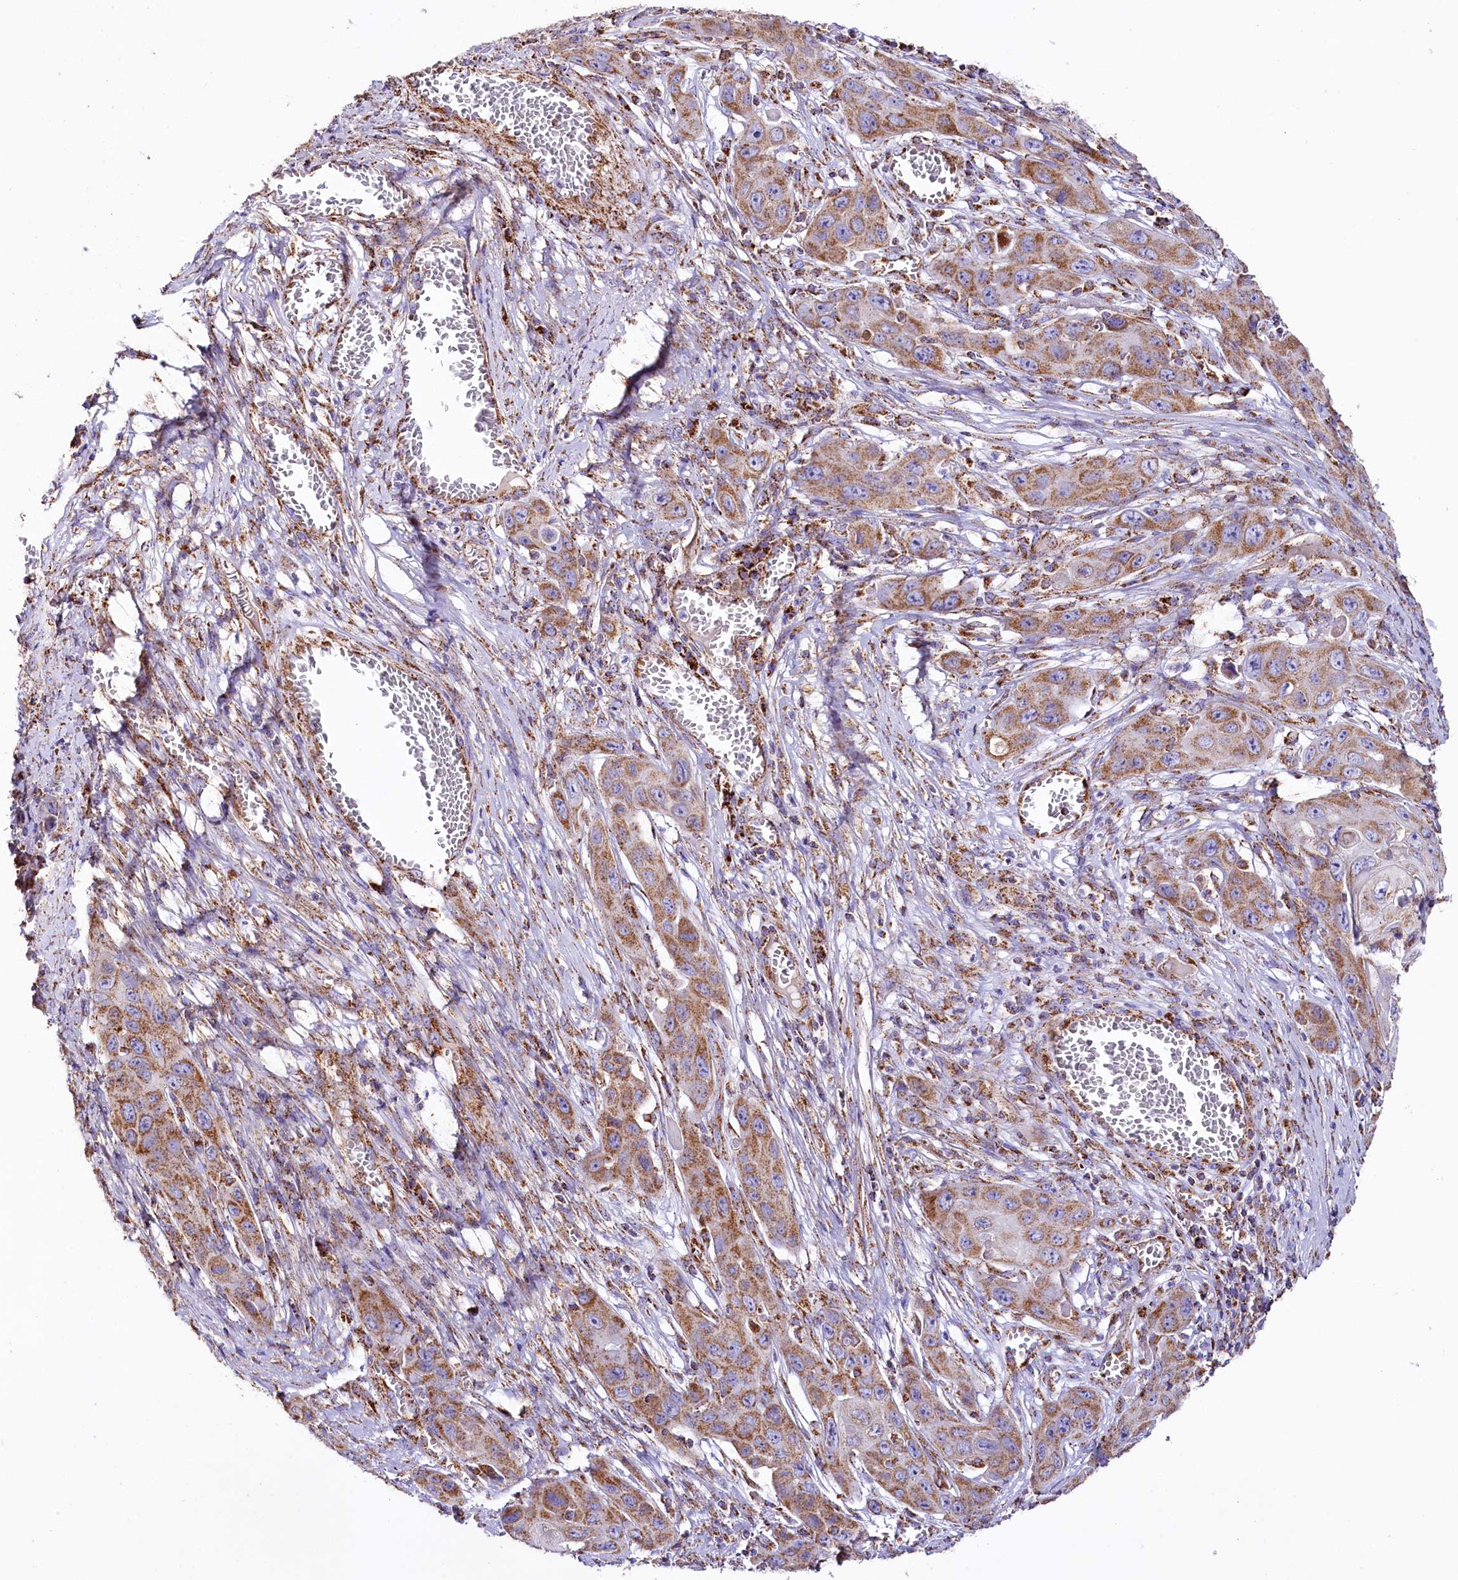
{"staining": {"intensity": "moderate", "quantity": ">75%", "location": "cytoplasmic/membranous"}, "tissue": "skin cancer", "cell_type": "Tumor cells", "image_type": "cancer", "snomed": [{"axis": "morphology", "description": "Squamous cell carcinoma, NOS"}, {"axis": "topography", "description": "Skin"}], "caption": "Moderate cytoplasmic/membranous positivity is present in approximately >75% of tumor cells in skin cancer (squamous cell carcinoma). (Brightfield microscopy of DAB IHC at high magnification).", "gene": "APLP2", "patient": {"sex": "male", "age": 55}}